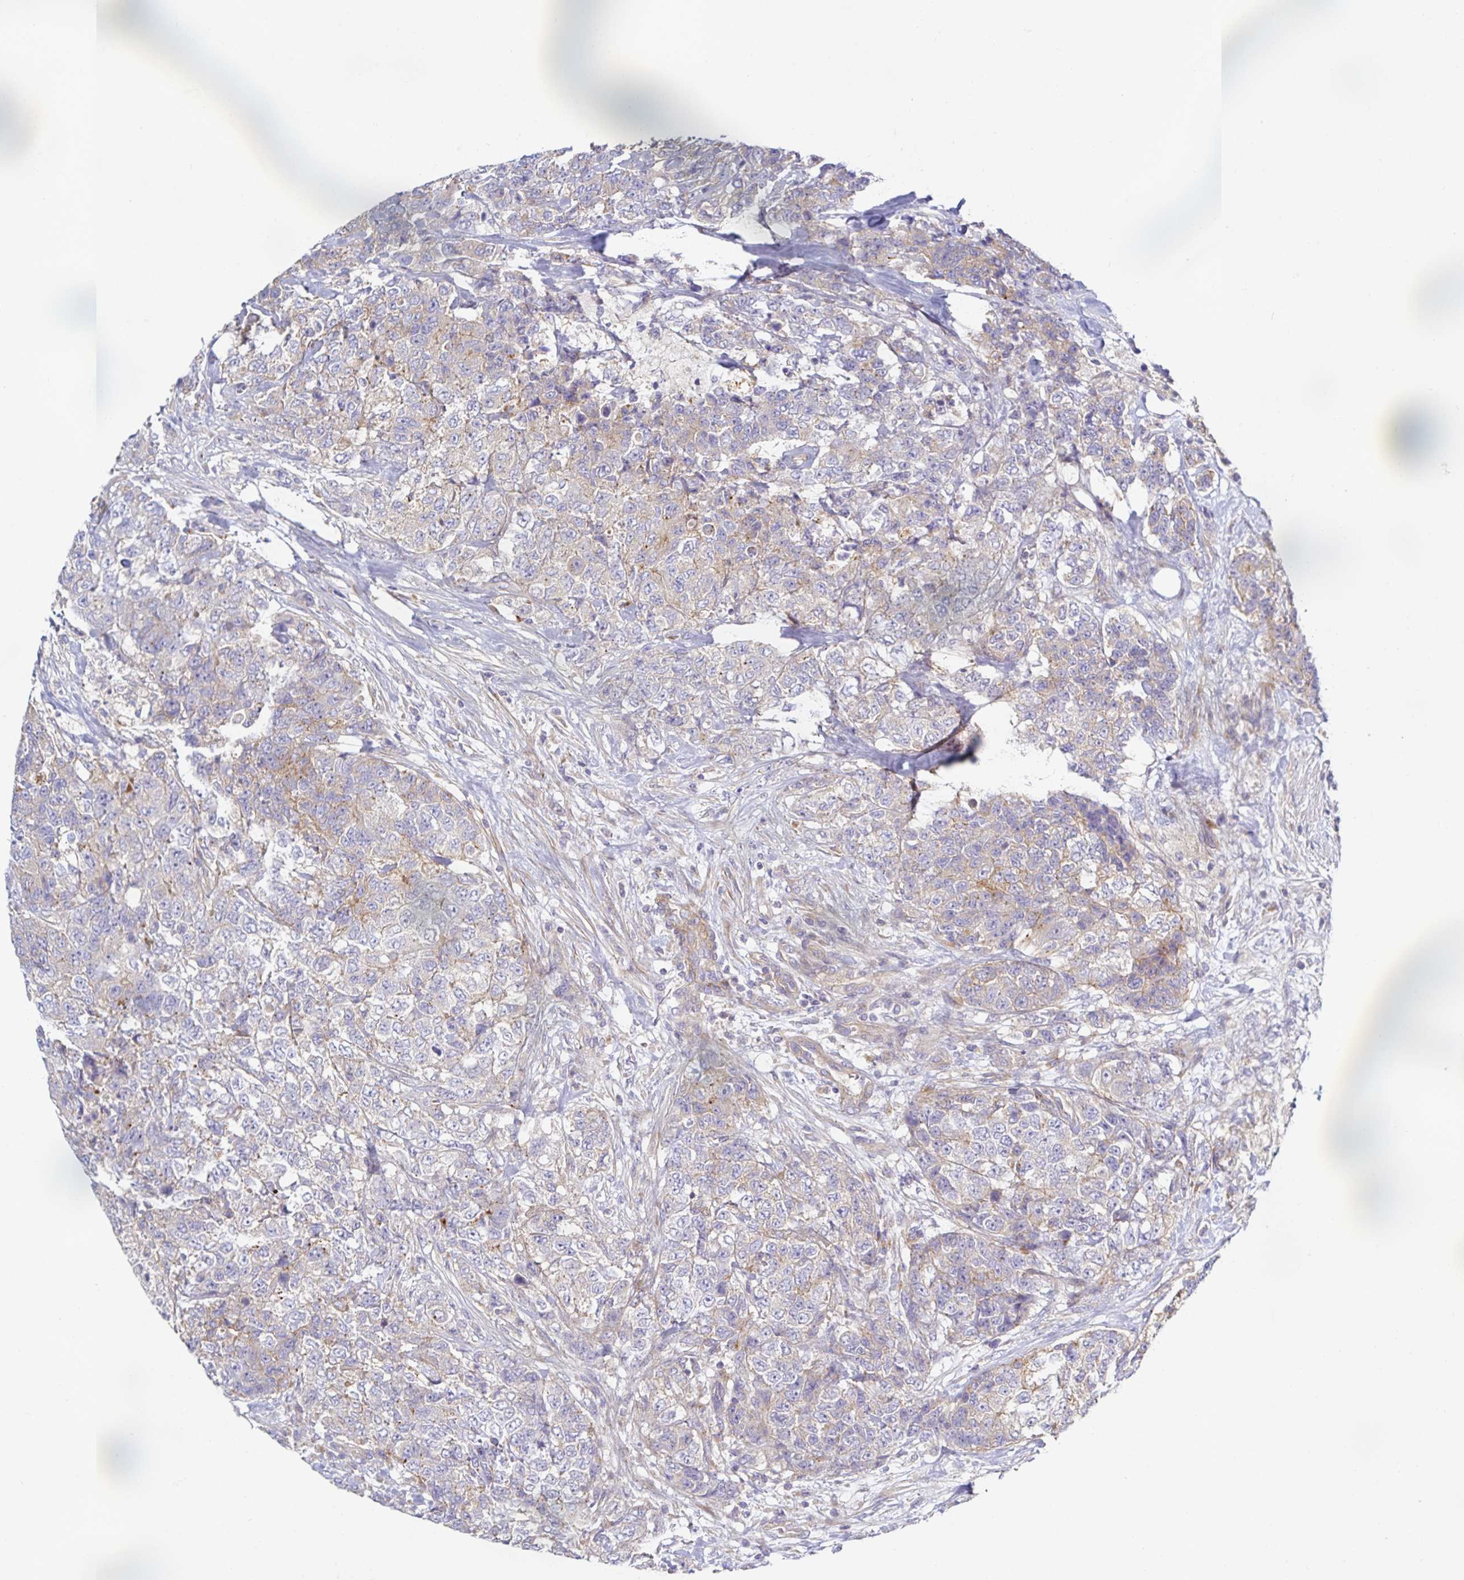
{"staining": {"intensity": "weak", "quantity": "25%-75%", "location": "cytoplasmic/membranous"}, "tissue": "urothelial cancer", "cell_type": "Tumor cells", "image_type": "cancer", "snomed": [{"axis": "morphology", "description": "Urothelial carcinoma, High grade"}, {"axis": "topography", "description": "Urinary bladder"}], "caption": "Human urothelial cancer stained for a protein (brown) shows weak cytoplasmic/membranous positive staining in about 25%-75% of tumor cells.", "gene": "METTL22", "patient": {"sex": "female", "age": 78}}